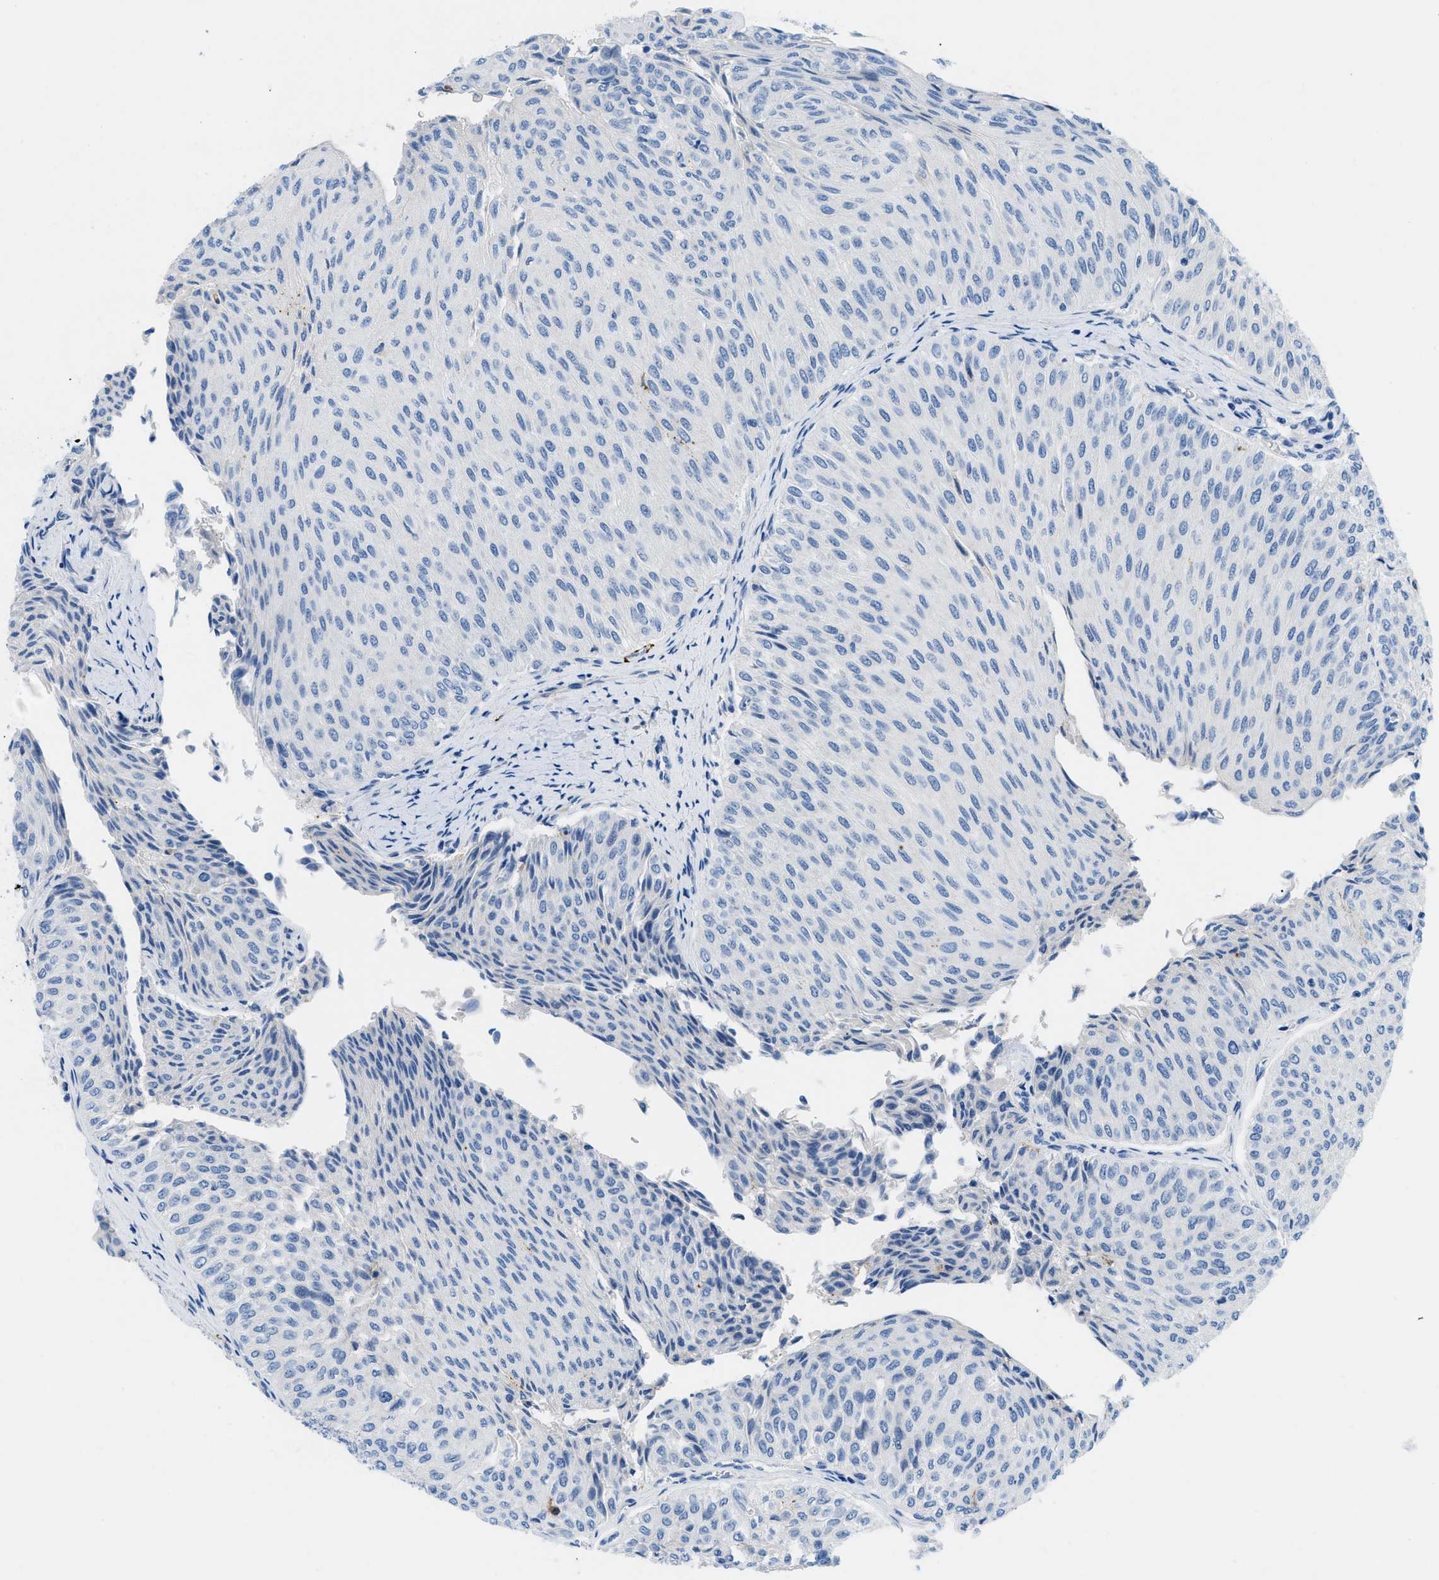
{"staining": {"intensity": "negative", "quantity": "none", "location": "none"}, "tissue": "urothelial cancer", "cell_type": "Tumor cells", "image_type": "cancer", "snomed": [{"axis": "morphology", "description": "Urothelial carcinoma, Low grade"}, {"axis": "topography", "description": "Urinary bladder"}], "caption": "The image reveals no significant expression in tumor cells of urothelial cancer. (Immunohistochemistry, brightfield microscopy, high magnification).", "gene": "XCR1", "patient": {"sex": "male", "age": 78}}